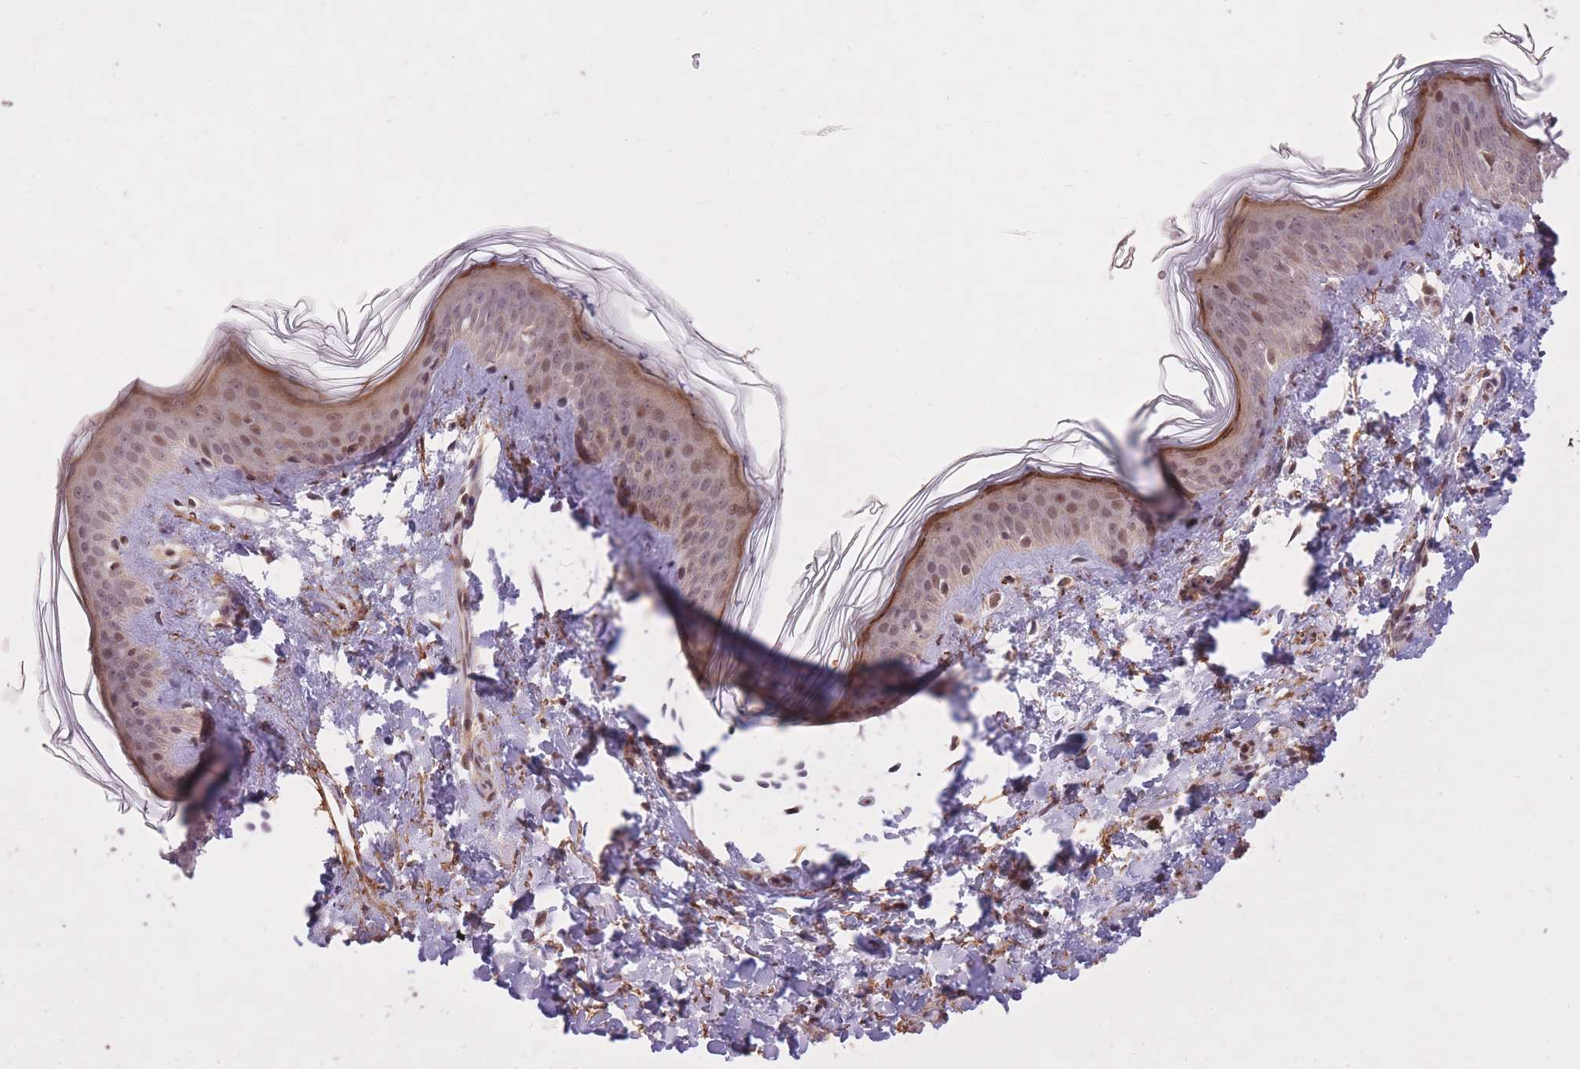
{"staining": {"intensity": "moderate", "quantity": ">75%", "location": "cytoplasmic/membranous,nuclear"}, "tissue": "skin", "cell_type": "Fibroblasts", "image_type": "normal", "snomed": [{"axis": "morphology", "description": "Normal tissue, NOS"}, {"axis": "topography", "description": "Skin"}], "caption": "Fibroblasts exhibit moderate cytoplasmic/membranous,nuclear staining in about >75% of cells in unremarkable skin.", "gene": "ZNF391", "patient": {"sex": "female", "age": 41}}